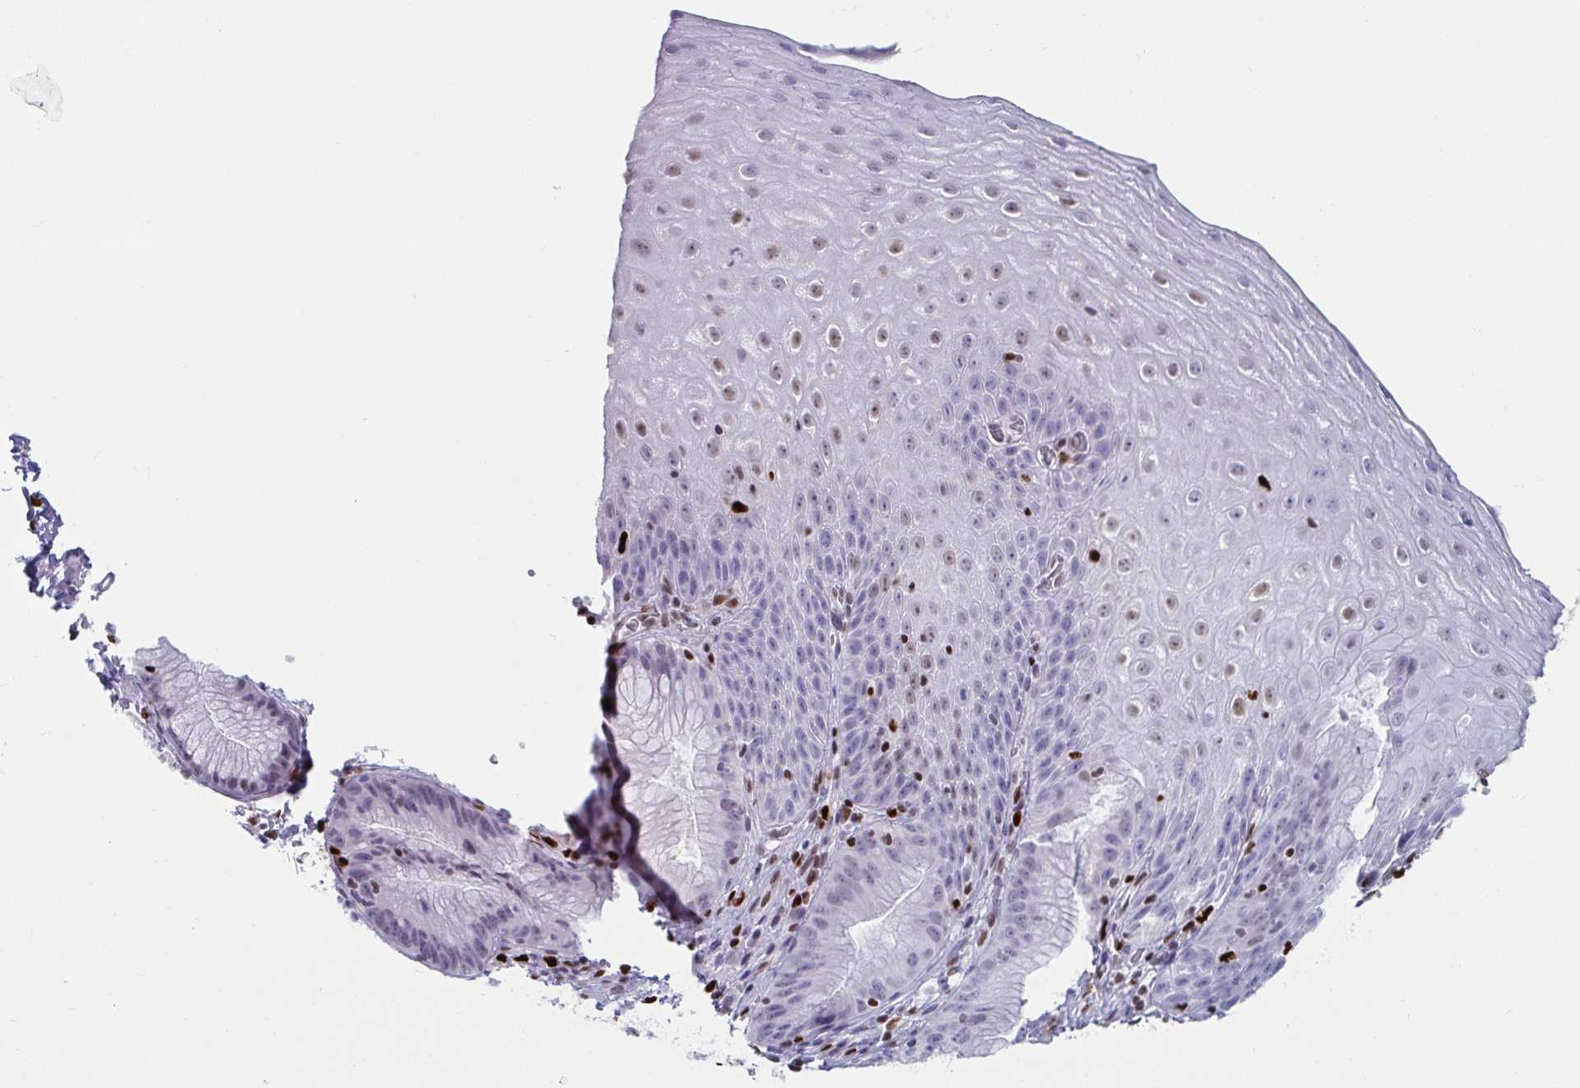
{"staining": {"intensity": "moderate", "quantity": "<25%", "location": "nuclear"}, "tissue": "esophagus", "cell_type": "Squamous epithelial cells", "image_type": "normal", "snomed": [{"axis": "morphology", "description": "Normal tissue, NOS"}, {"axis": "topography", "description": "Esophagus"}], "caption": "Brown immunohistochemical staining in benign esophagus demonstrates moderate nuclear positivity in approximately <25% of squamous epithelial cells. Using DAB (brown) and hematoxylin (blue) stains, captured at high magnification using brightfield microscopy.", "gene": "ZNF586", "patient": {"sex": "female", "age": 61}}